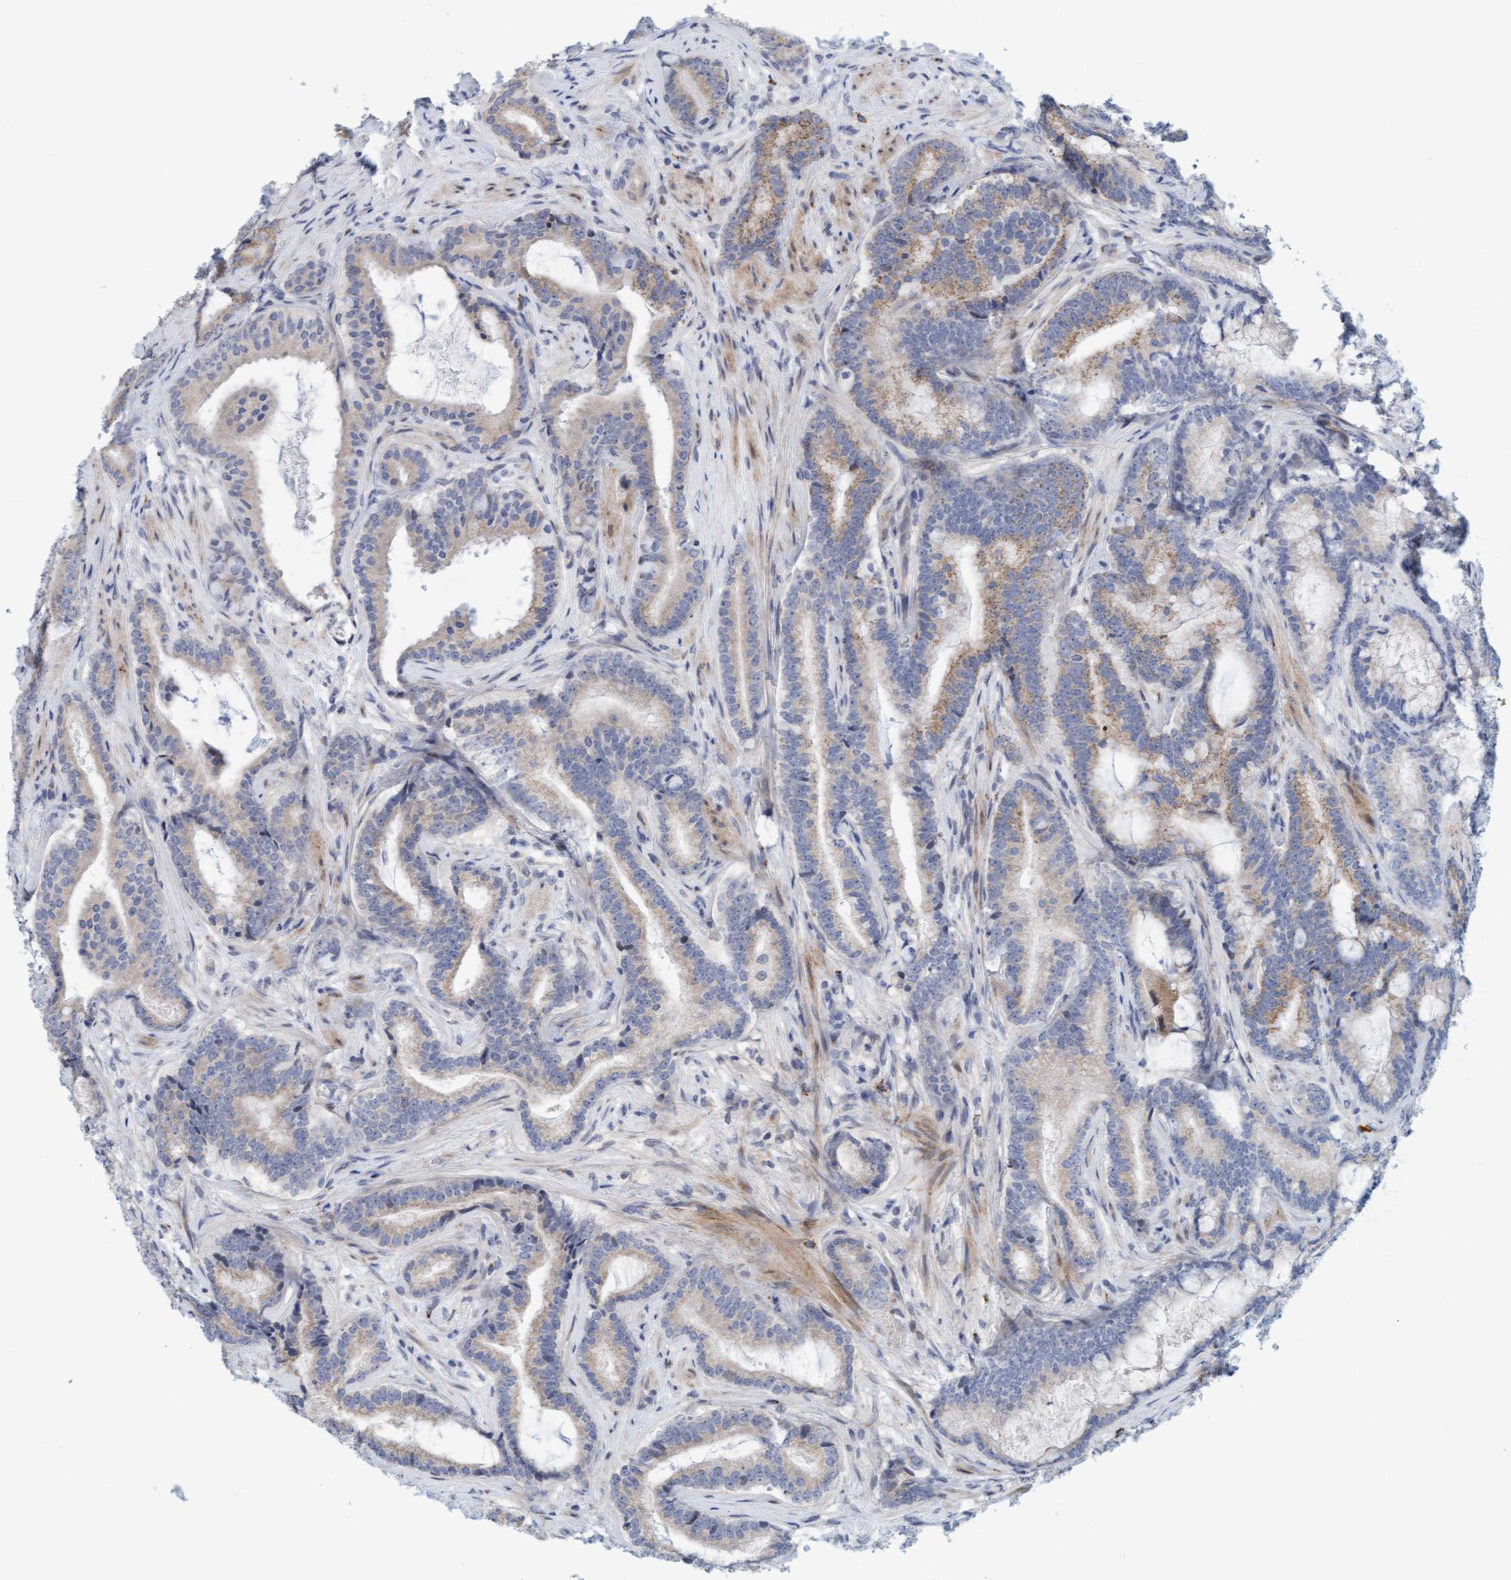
{"staining": {"intensity": "weak", "quantity": "25%-75%", "location": "cytoplasmic/membranous"}, "tissue": "prostate cancer", "cell_type": "Tumor cells", "image_type": "cancer", "snomed": [{"axis": "morphology", "description": "Adenocarcinoma, High grade"}, {"axis": "topography", "description": "Prostate"}], "caption": "Human prostate high-grade adenocarcinoma stained with a brown dye displays weak cytoplasmic/membranous positive positivity in approximately 25%-75% of tumor cells.", "gene": "ZC3H3", "patient": {"sex": "male", "age": 55}}